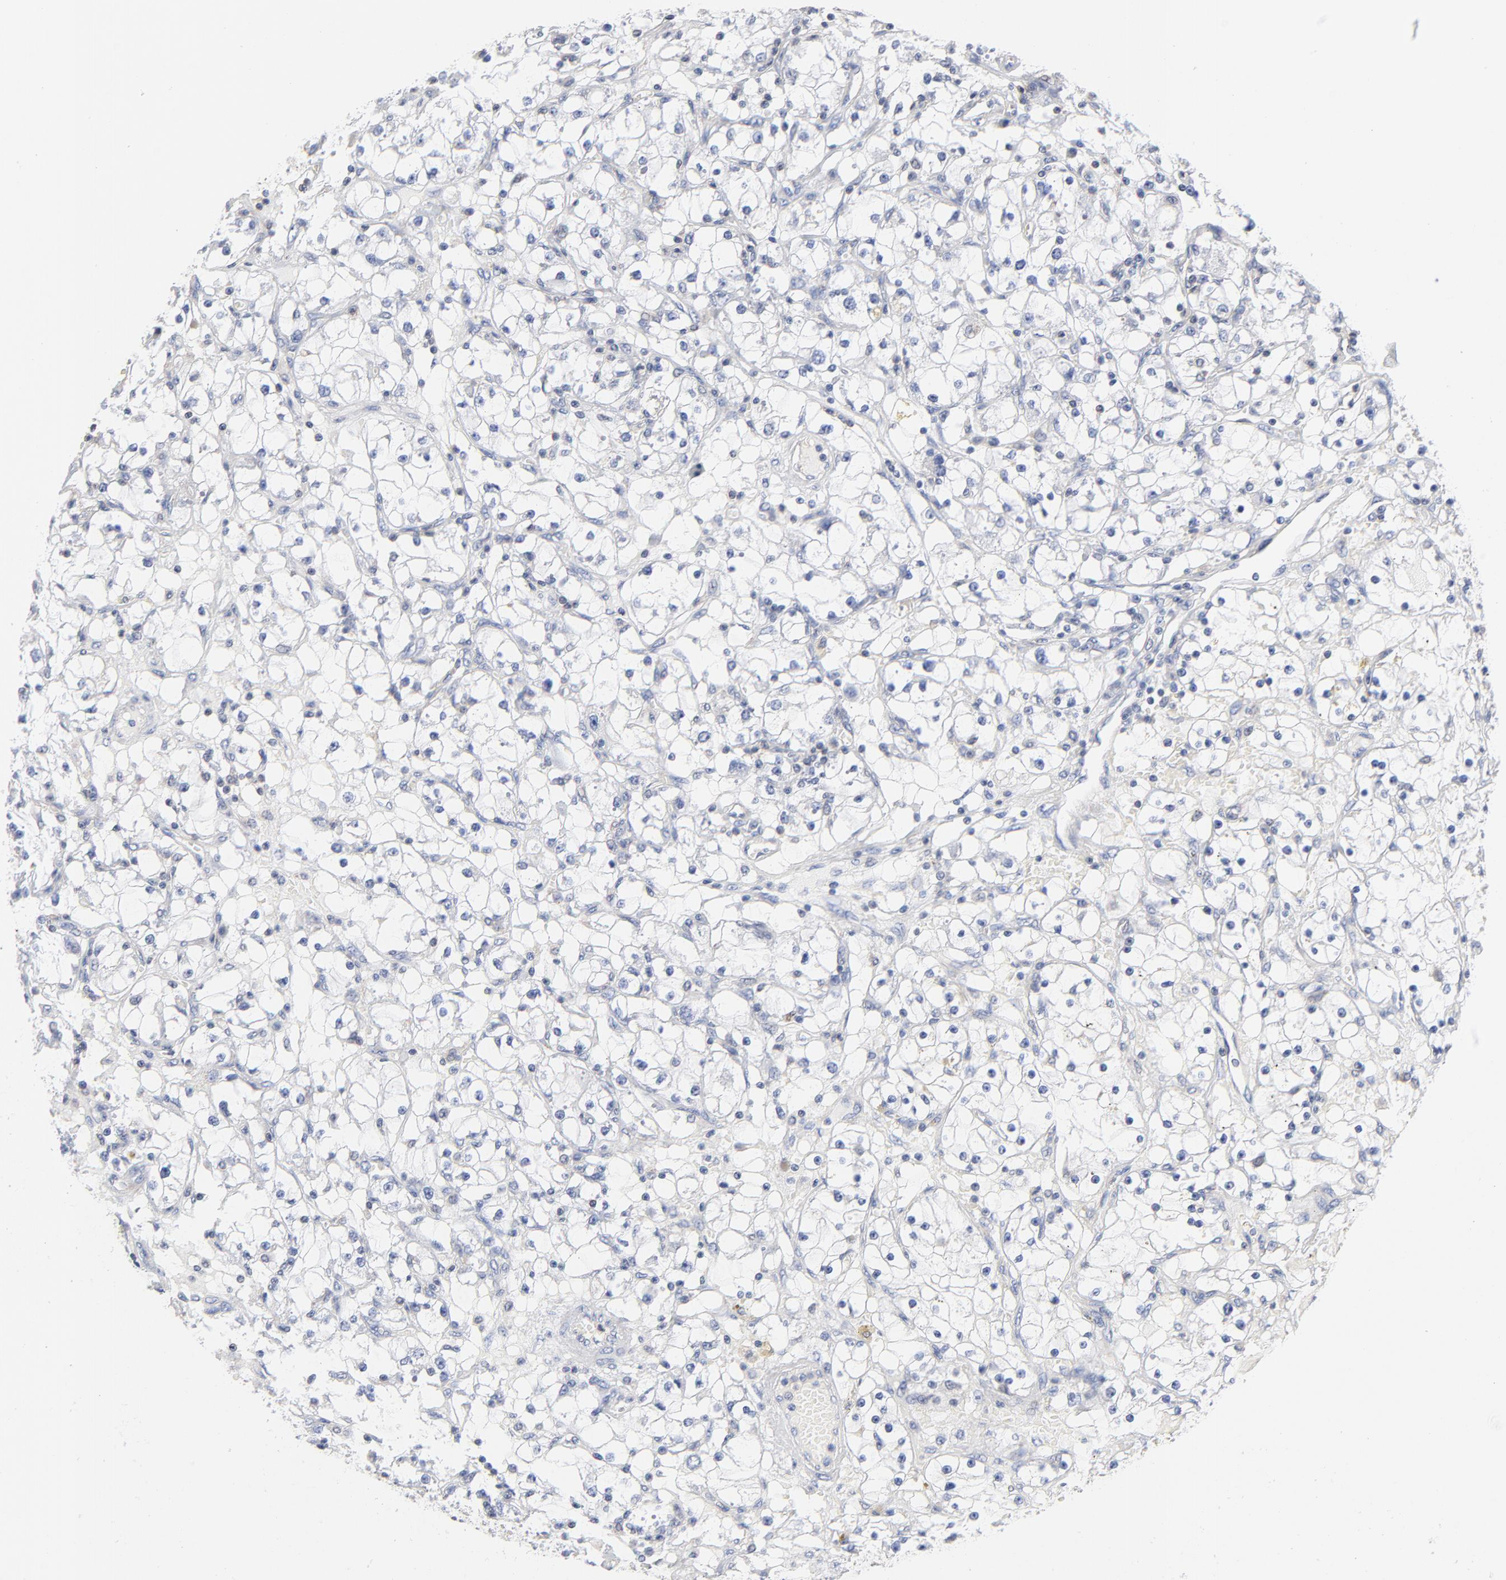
{"staining": {"intensity": "negative", "quantity": "none", "location": "none"}, "tissue": "renal cancer", "cell_type": "Tumor cells", "image_type": "cancer", "snomed": [{"axis": "morphology", "description": "Adenocarcinoma, NOS"}, {"axis": "topography", "description": "Kidney"}], "caption": "Protein analysis of renal adenocarcinoma shows no significant staining in tumor cells.", "gene": "CAB39L", "patient": {"sex": "male", "age": 56}}